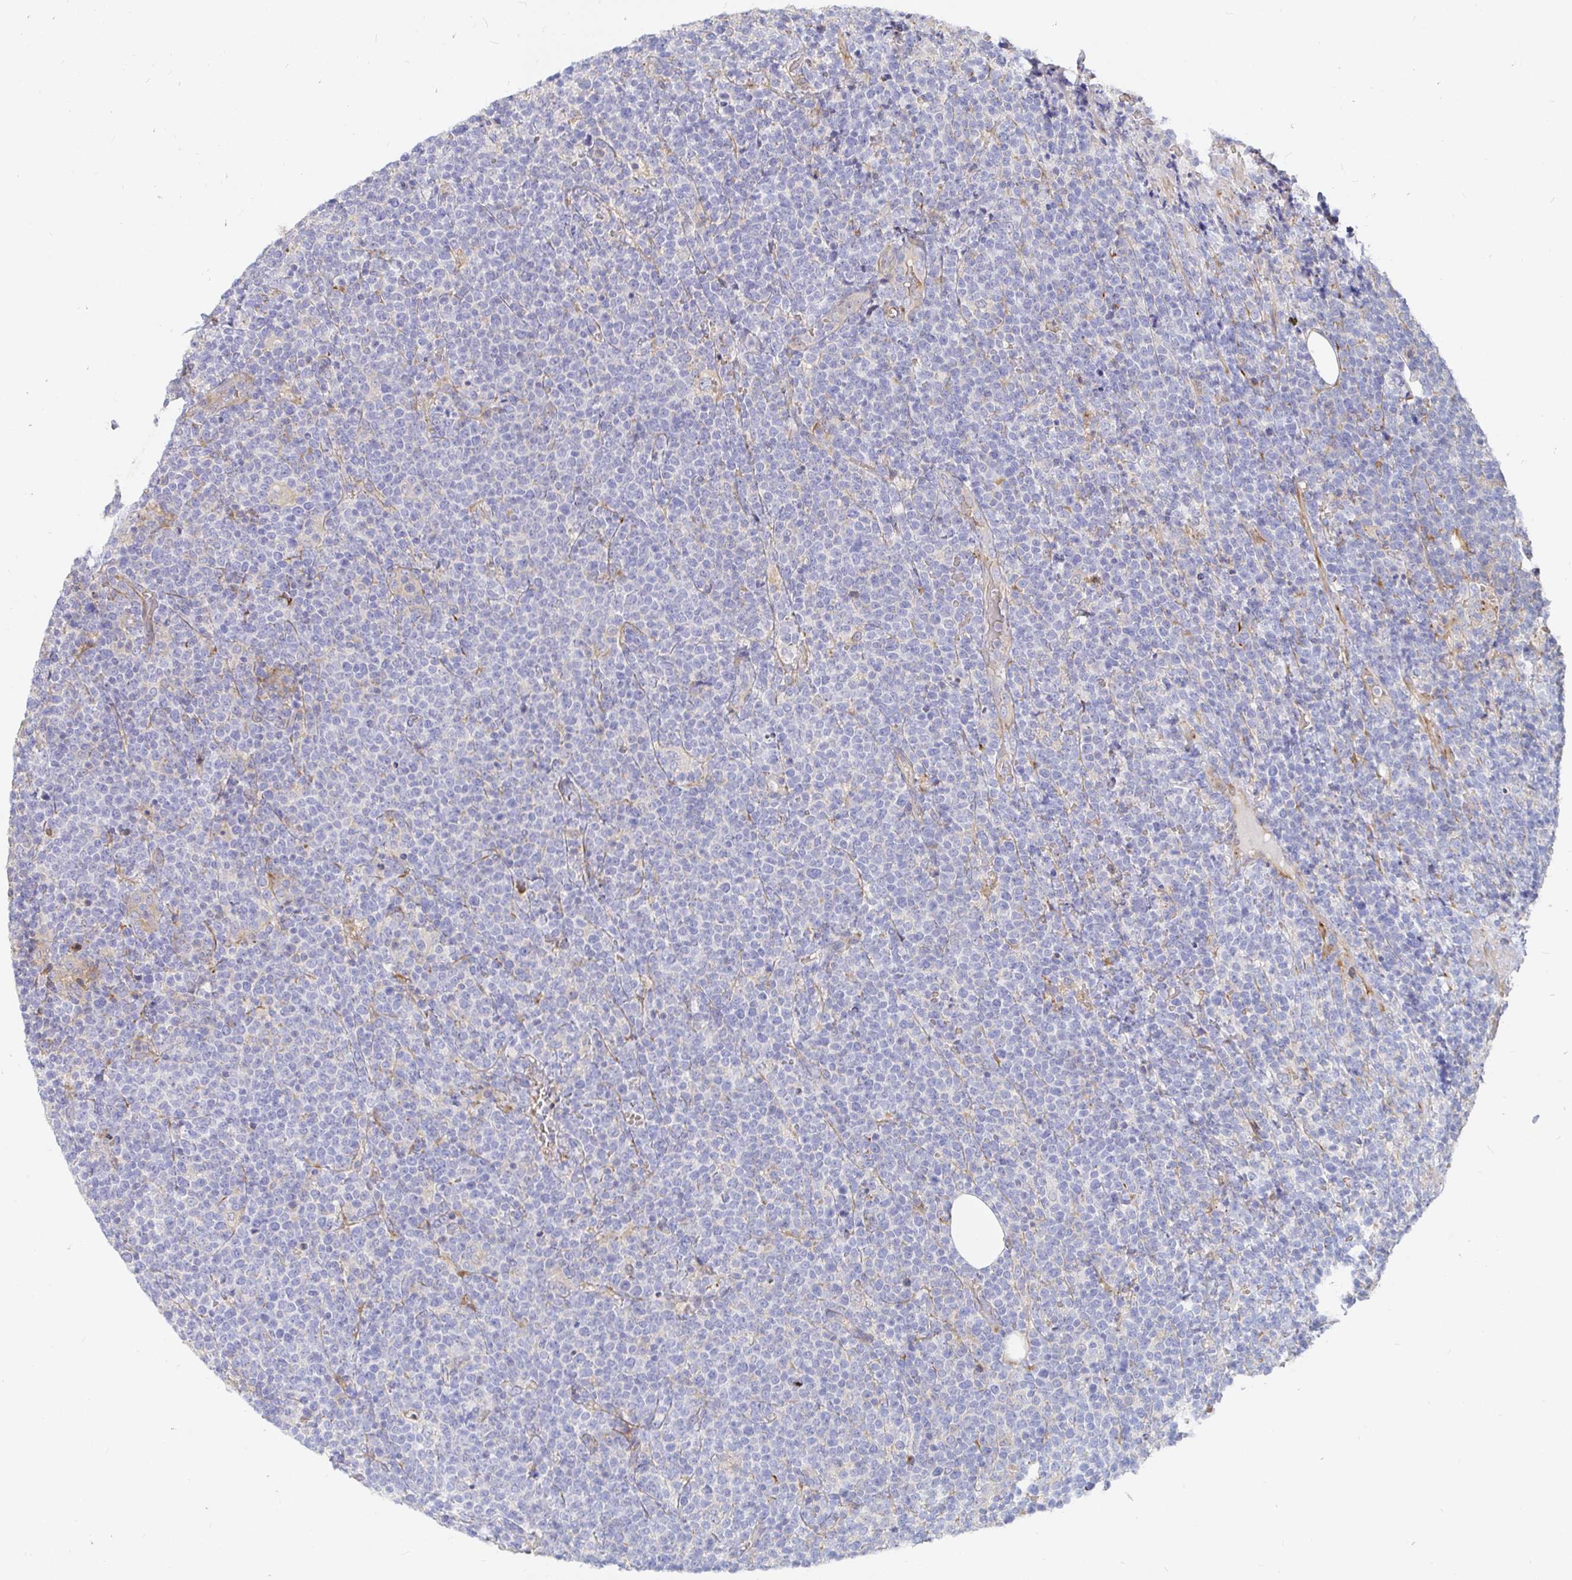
{"staining": {"intensity": "negative", "quantity": "none", "location": "none"}, "tissue": "lymphoma", "cell_type": "Tumor cells", "image_type": "cancer", "snomed": [{"axis": "morphology", "description": "Malignant lymphoma, non-Hodgkin's type, High grade"}, {"axis": "topography", "description": "Lymph node"}], "caption": "The photomicrograph reveals no staining of tumor cells in high-grade malignant lymphoma, non-Hodgkin's type.", "gene": "KCTD19", "patient": {"sex": "male", "age": 61}}